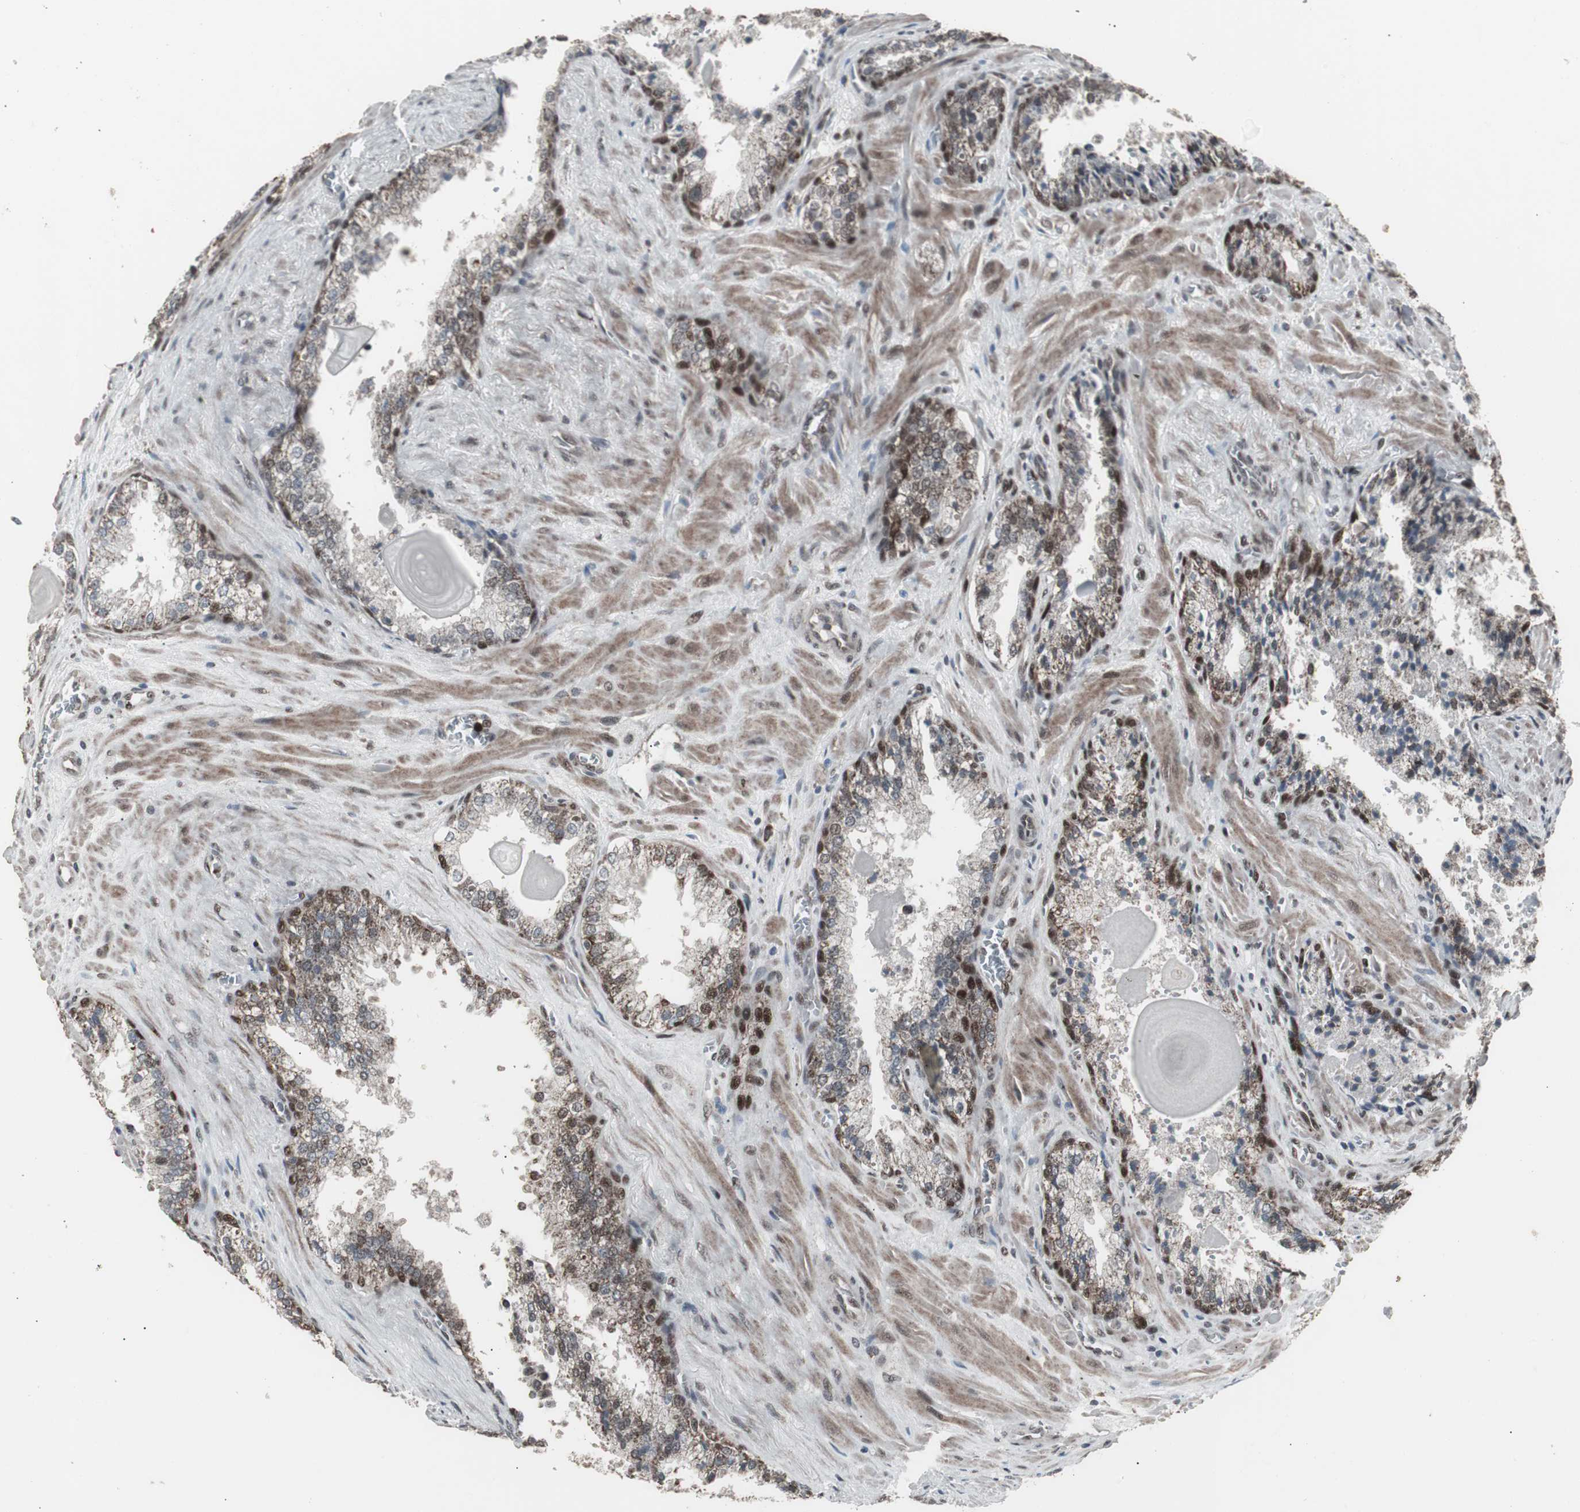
{"staining": {"intensity": "moderate", "quantity": ">75%", "location": "cytoplasmic/membranous,nuclear"}, "tissue": "prostate cancer", "cell_type": "Tumor cells", "image_type": "cancer", "snomed": [{"axis": "morphology", "description": "Adenocarcinoma, High grade"}, {"axis": "topography", "description": "Prostate"}], "caption": "Brown immunohistochemical staining in human prostate cancer exhibits moderate cytoplasmic/membranous and nuclear staining in approximately >75% of tumor cells.", "gene": "RXRA", "patient": {"sex": "male", "age": 58}}